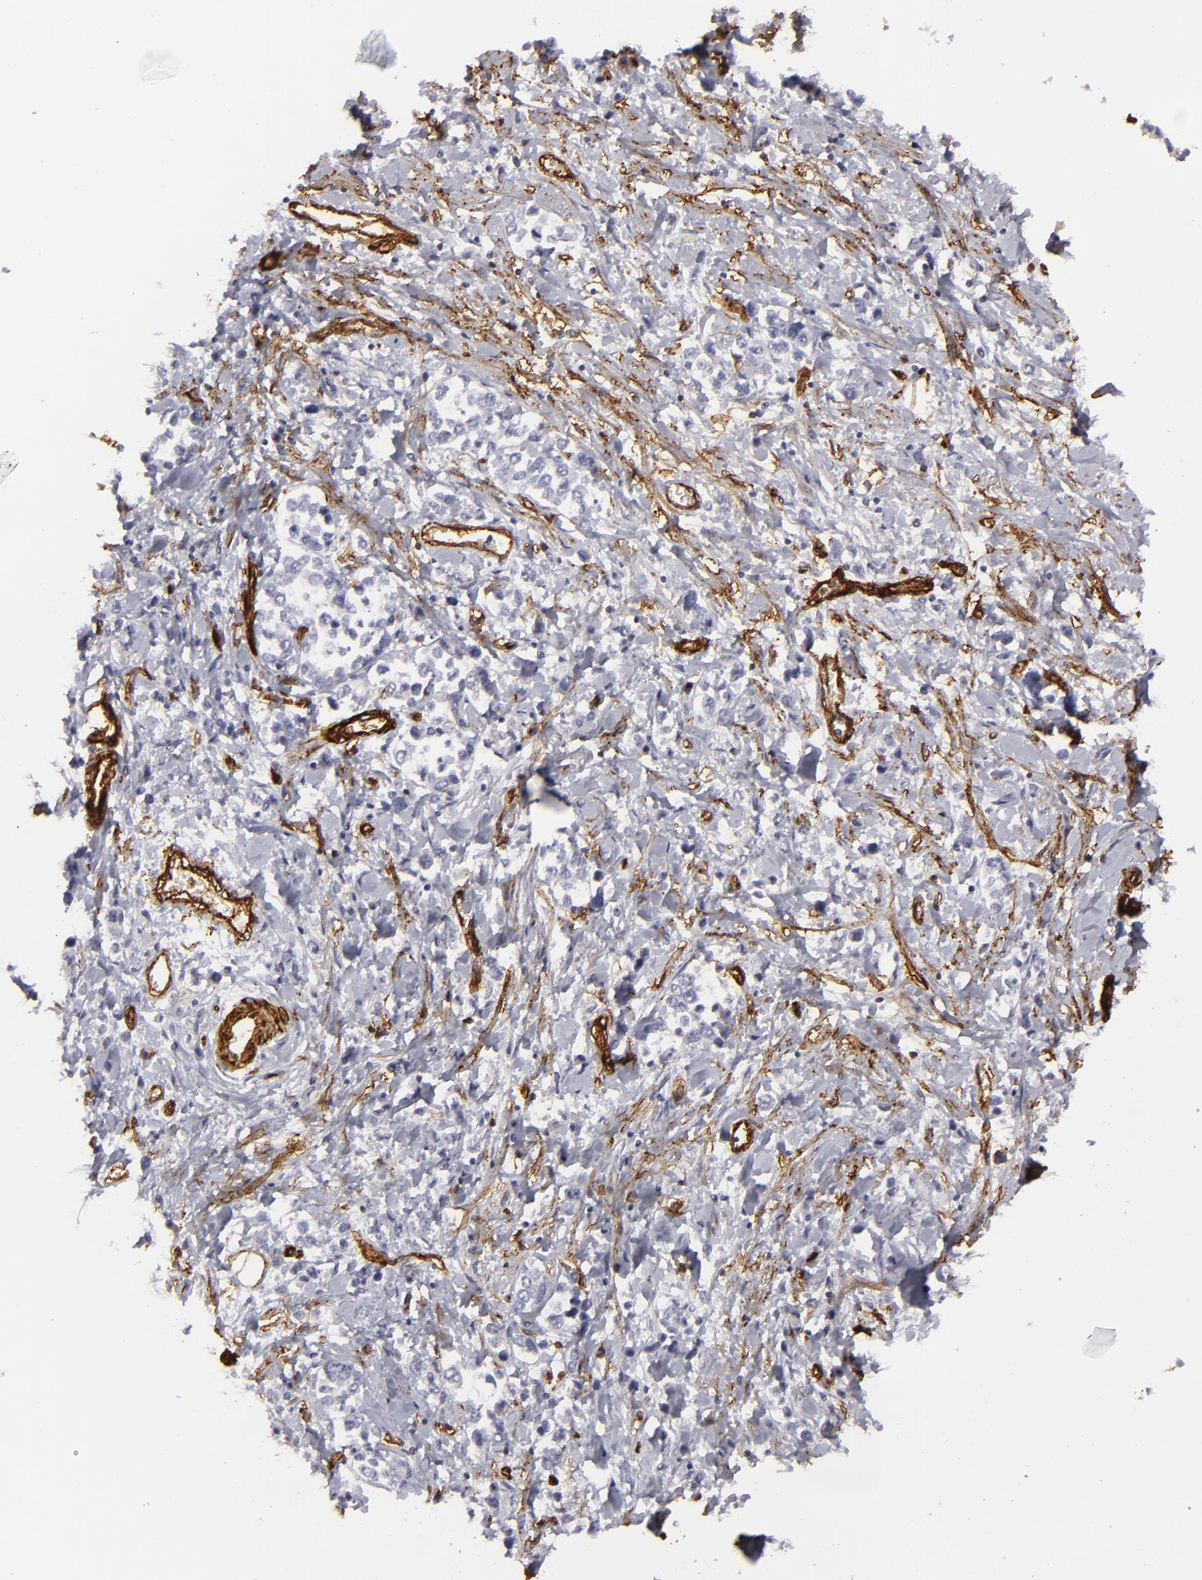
{"staining": {"intensity": "negative", "quantity": "none", "location": "none"}, "tissue": "stomach cancer", "cell_type": "Tumor cells", "image_type": "cancer", "snomed": [{"axis": "morphology", "description": "Adenocarcinoma, NOS"}, {"axis": "topography", "description": "Stomach, upper"}], "caption": "IHC photomicrograph of neoplastic tissue: stomach cancer (adenocarcinoma) stained with DAB (3,3'-diaminobenzidine) reveals no significant protein expression in tumor cells.", "gene": "MCAM", "patient": {"sex": "male", "age": 76}}